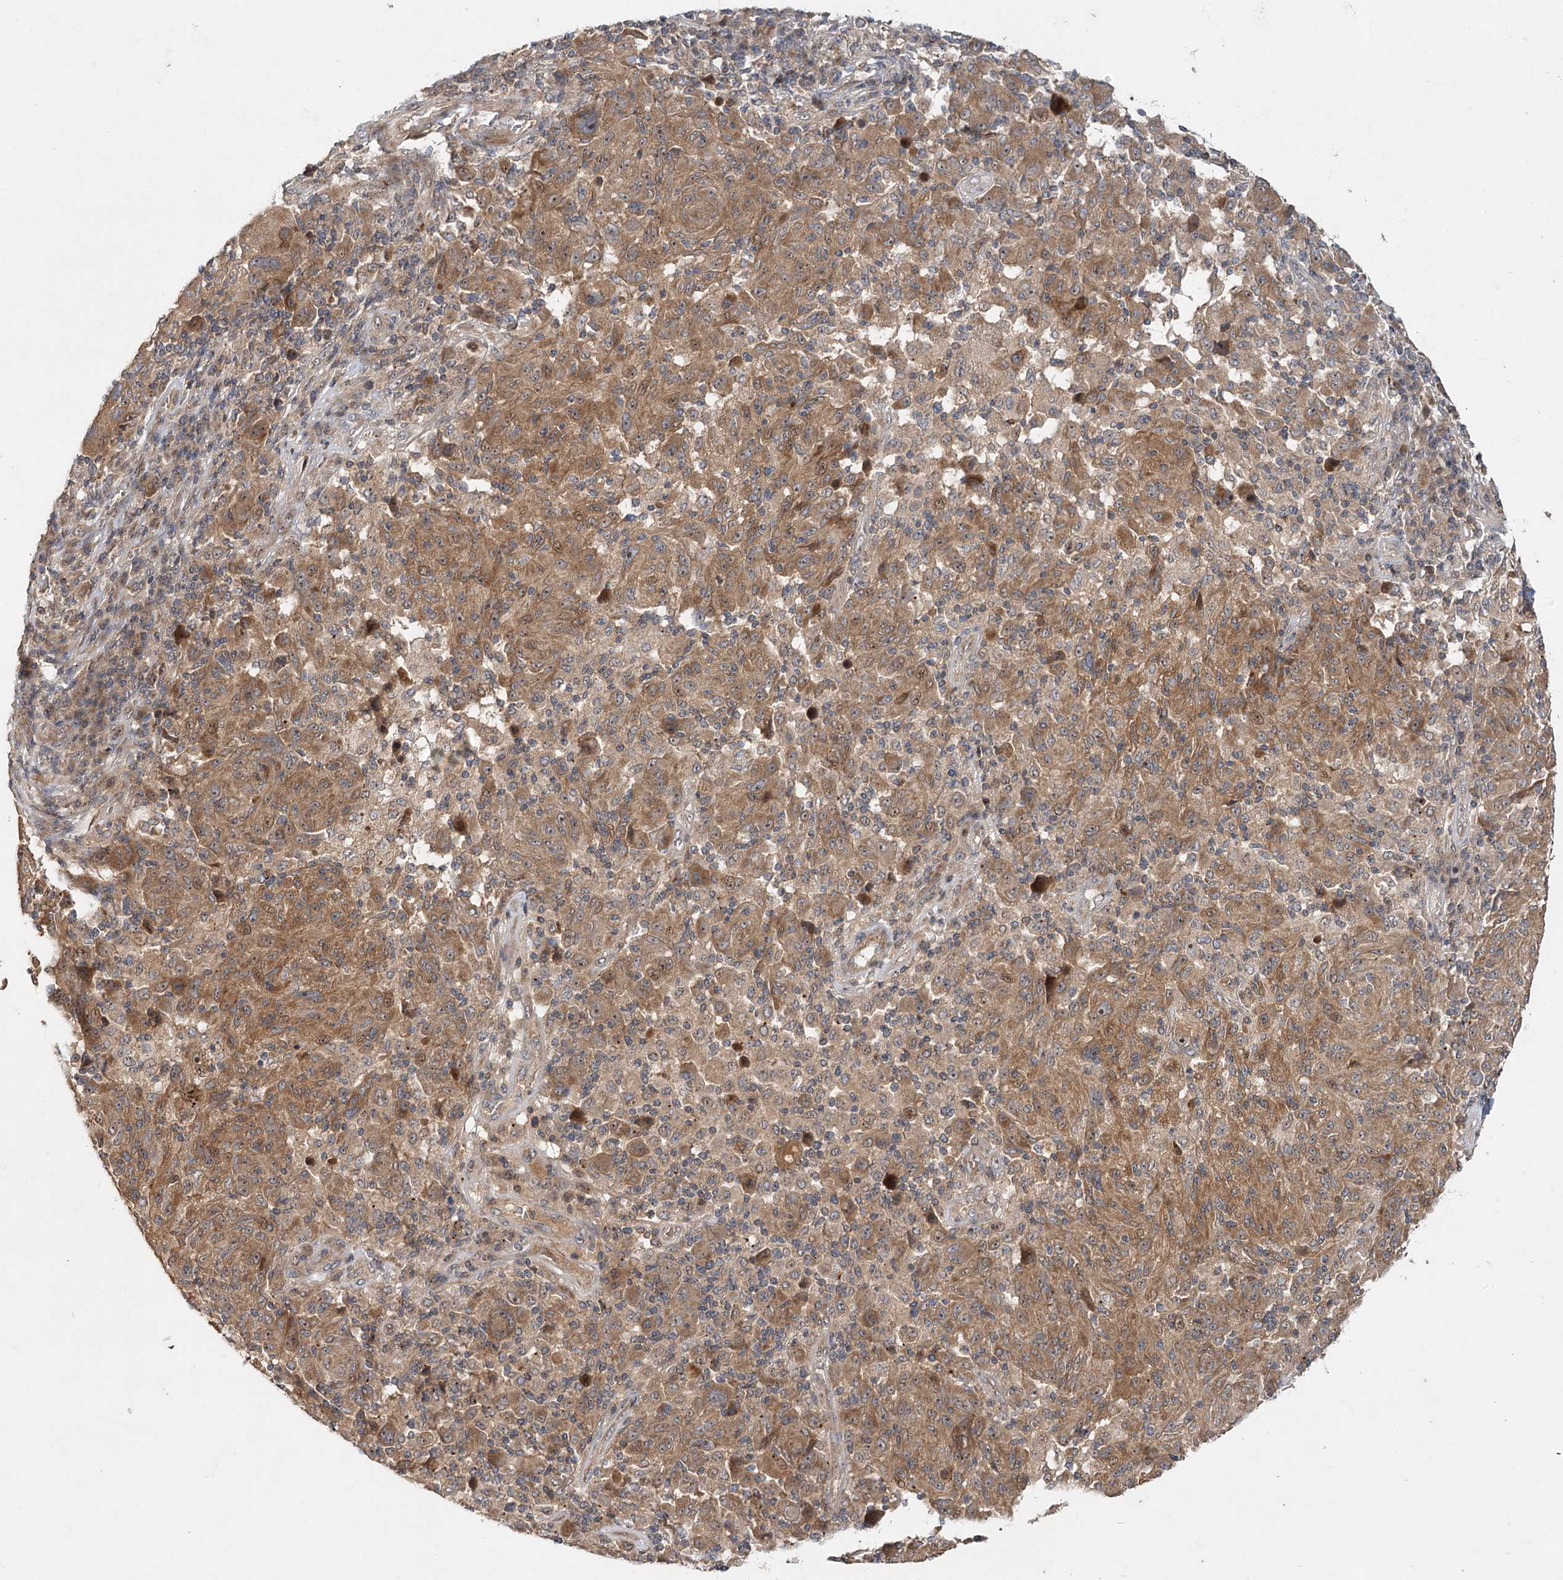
{"staining": {"intensity": "moderate", "quantity": ">75%", "location": "cytoplasmic/membranous,nuclear"}, "tissue": "melanoma", "cell_type": "Tumor cells", "image_type": "cancer", "snomed": [{"axis": "morphology", "description": "Malignant melanoma, NOS"}, {"axis": "topography", "description": "Skin"}], "caption": "This histopathology image reveals immunohistochemistry (IHC) staining of melanoma, with medium moderate cytoplasmic/membranous and nuclear positivity in approximately >75% of tumor cells.", "gene": "RAPGEF6", "patient": {"sex": "male", "age": 53}}